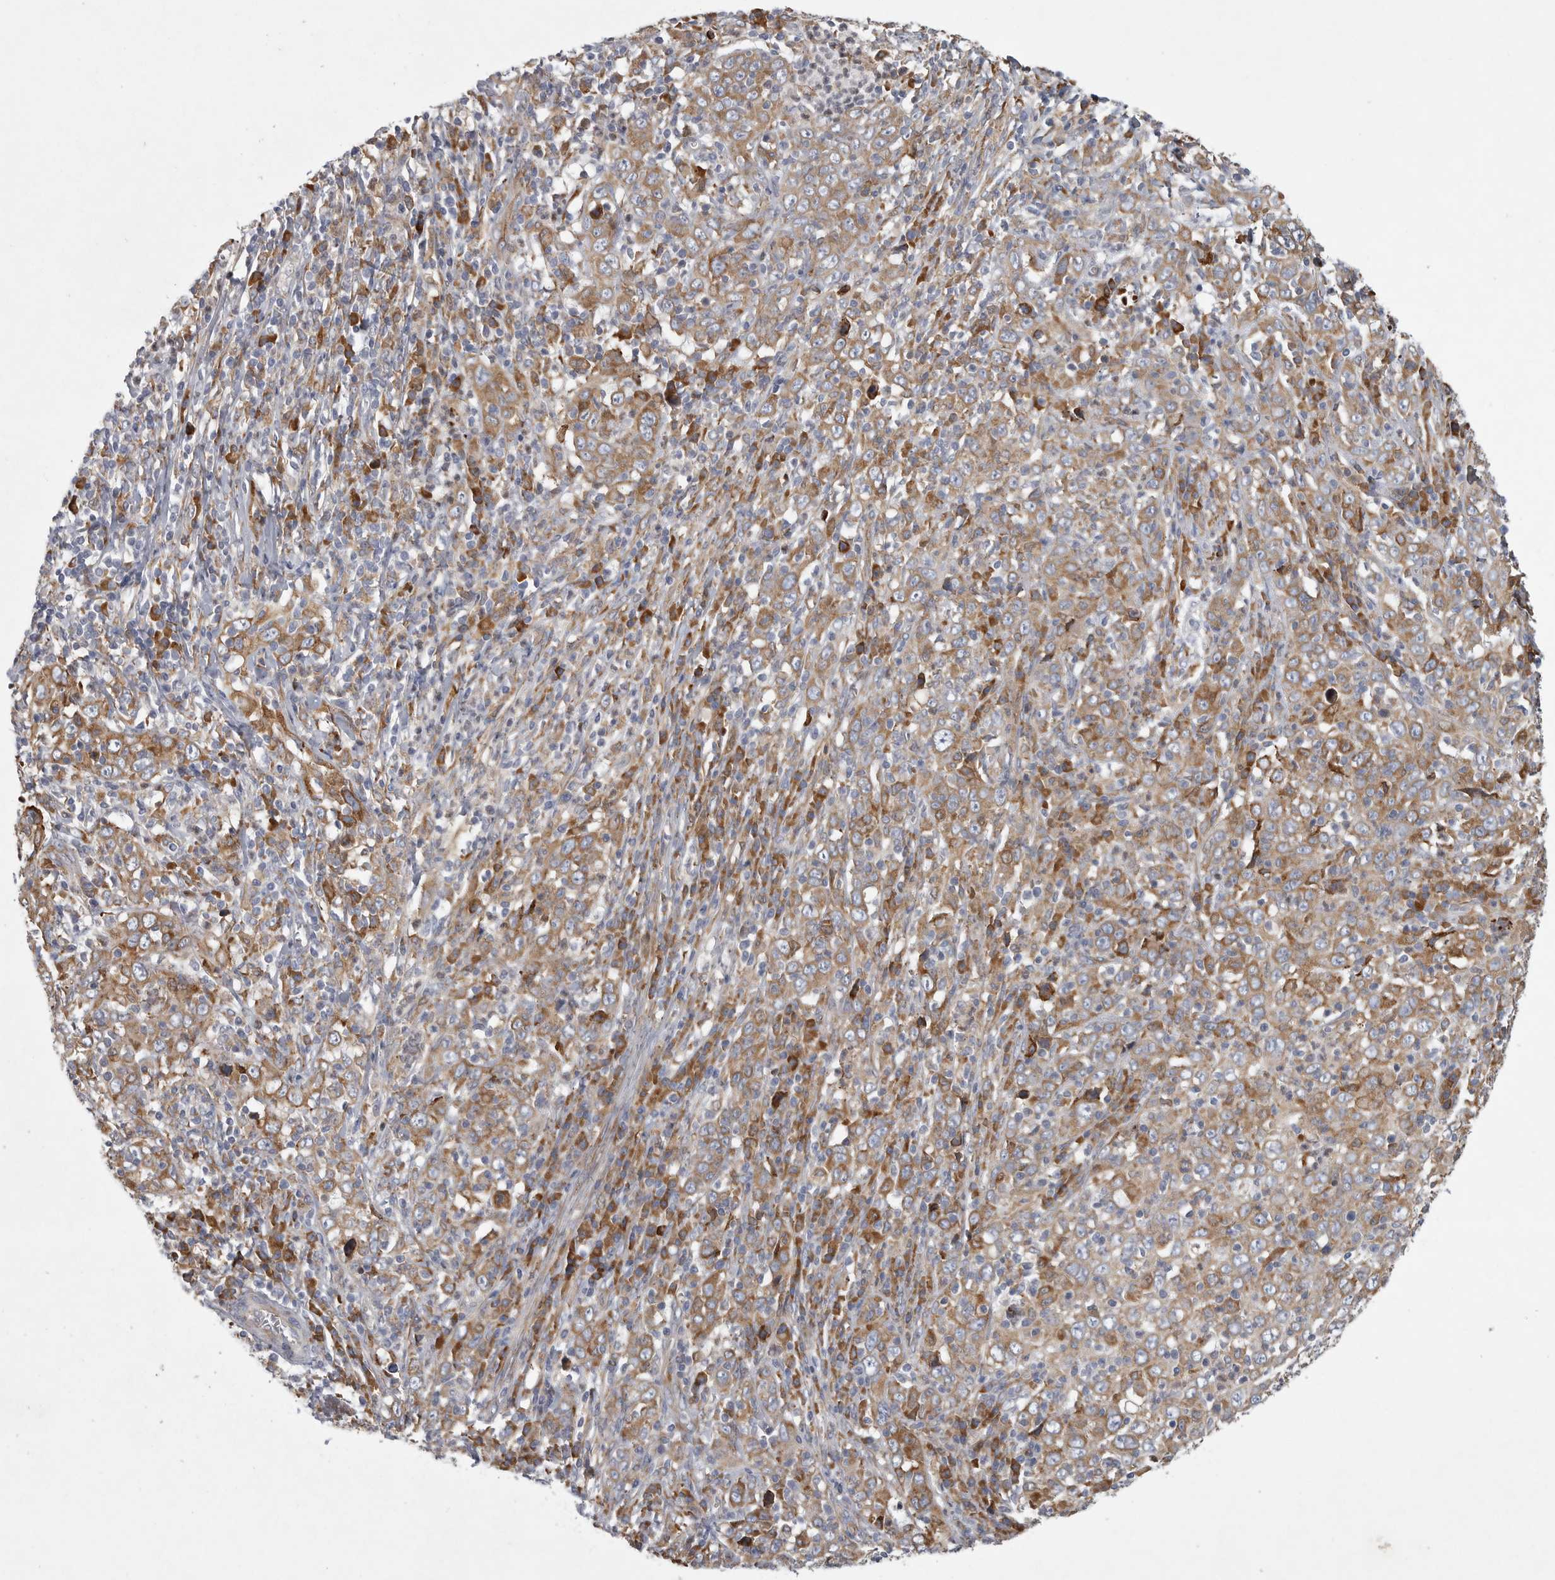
{"staining": {"intensity": "moderate", "quantity": ">75%", "location": "cytoplasmic/membranous"}, "tissue": "cervical cancer", "cell_type": "Tumor cells", "image_type": "cancer", "snomed": [{"axis": "morphology", "description": "Squamous cell carcinoma, NOS"}, {"axis": "topography", "description": "Cervix"}], "caption": "Squamous cell carcinoma (cervical) stained with a brown dye reveals moderate cytoplasmic/membranous positive expression in approximately >75% of tumor cells.", "gene": "MINPP1", "patient": {"sex": "female", "age": 46}}